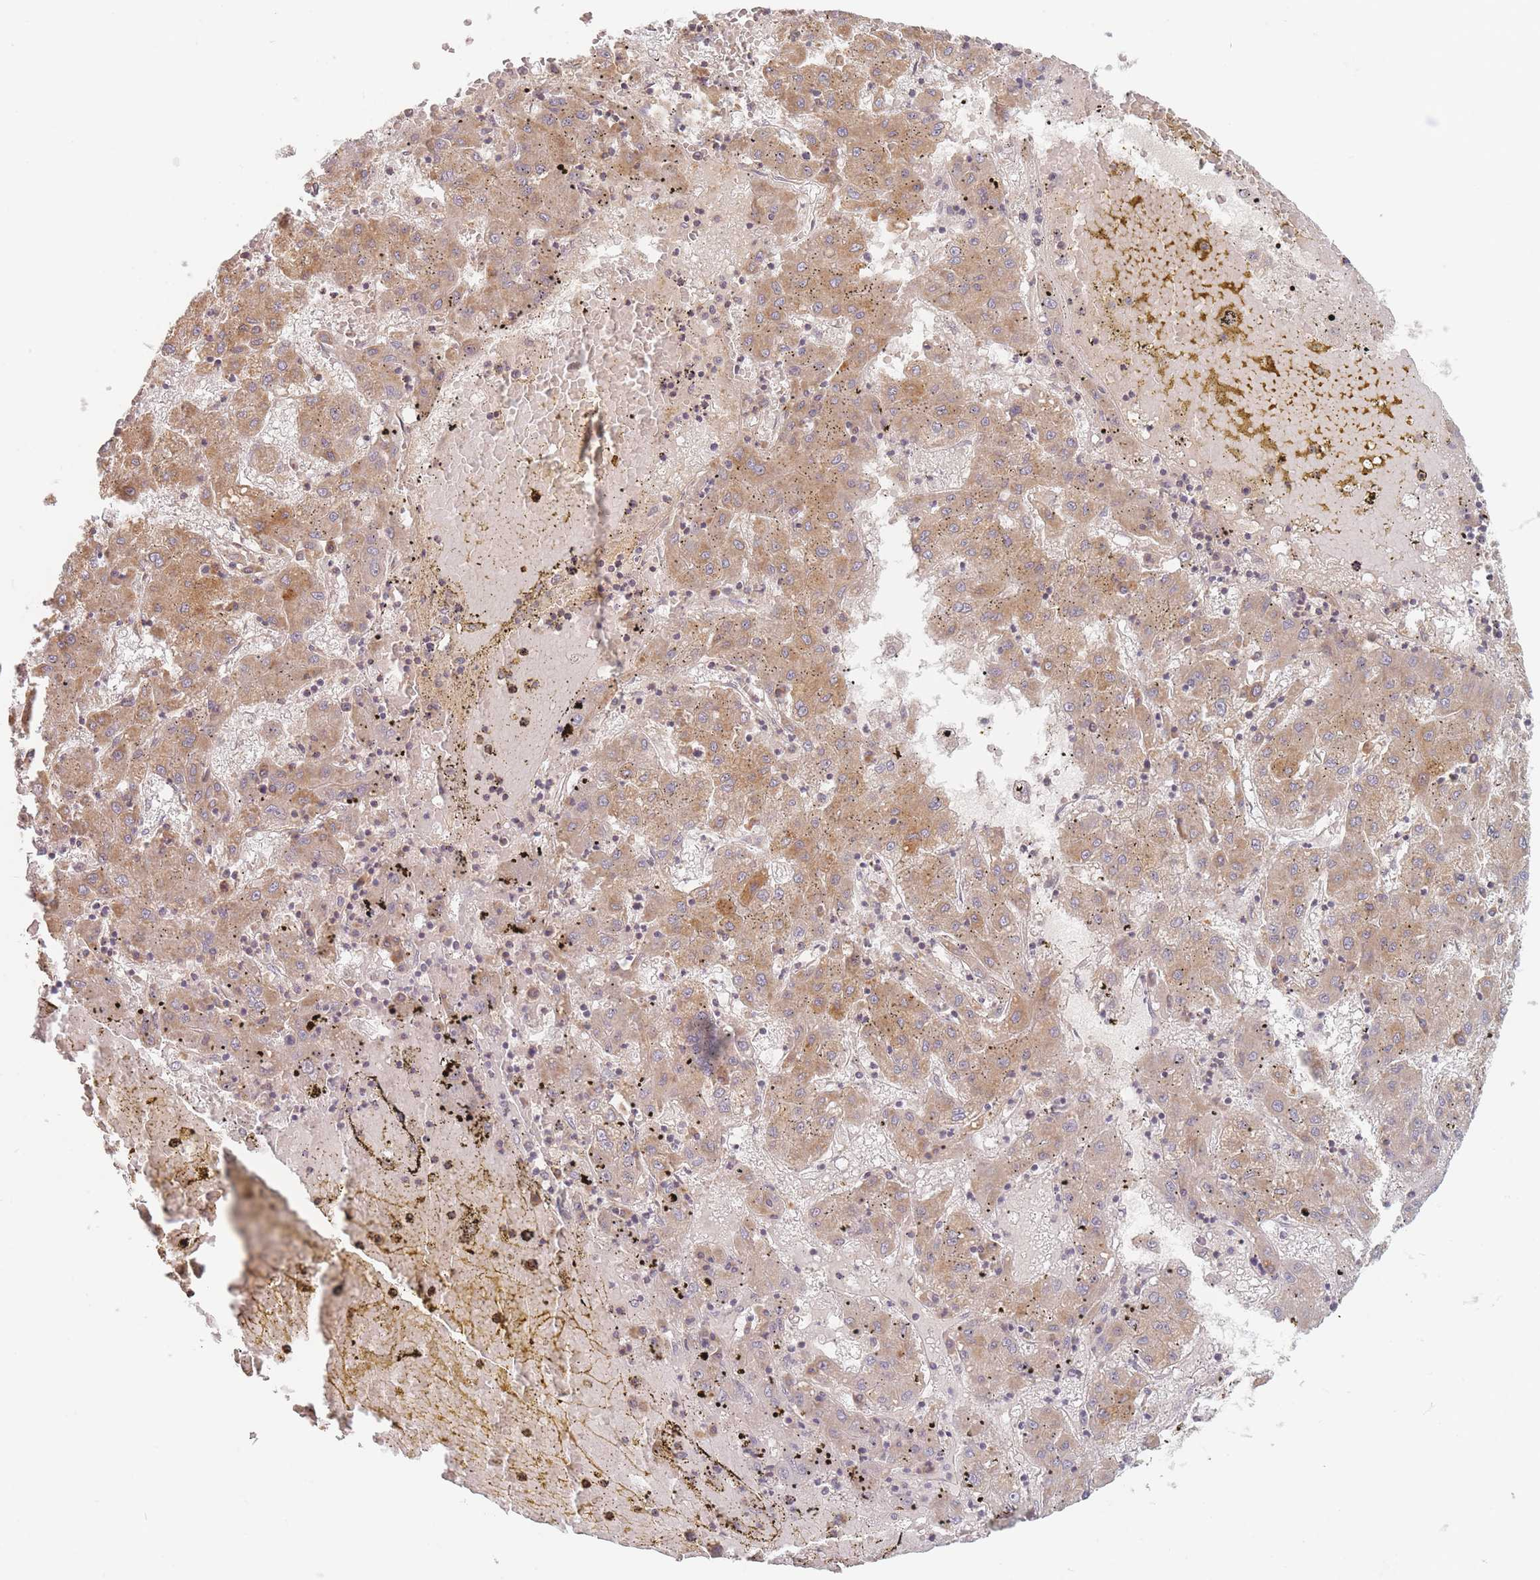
{"staining": {"intensity": "moderate", "quantity": ">75%", "location": "cytoplasmic/membranous"}, "tissue": "liver cancer", "cell_type": "Tumor cells", "image_type": "cancer", "snomed": [{"axis": "morphology", "description": "Carcinoma, Hepatocellular, NOS"}, {"axis": "topography", "description": "Liver"}], "caption": "Liver cancer (hepatocellular carcinoma) stained with a brown dye shows moderate cytoplasmic/membranous positive staining in approximately >75% of tumor cells.", "gene": "SLC35F3", "patient": {"sex": "male", "age": 72}}